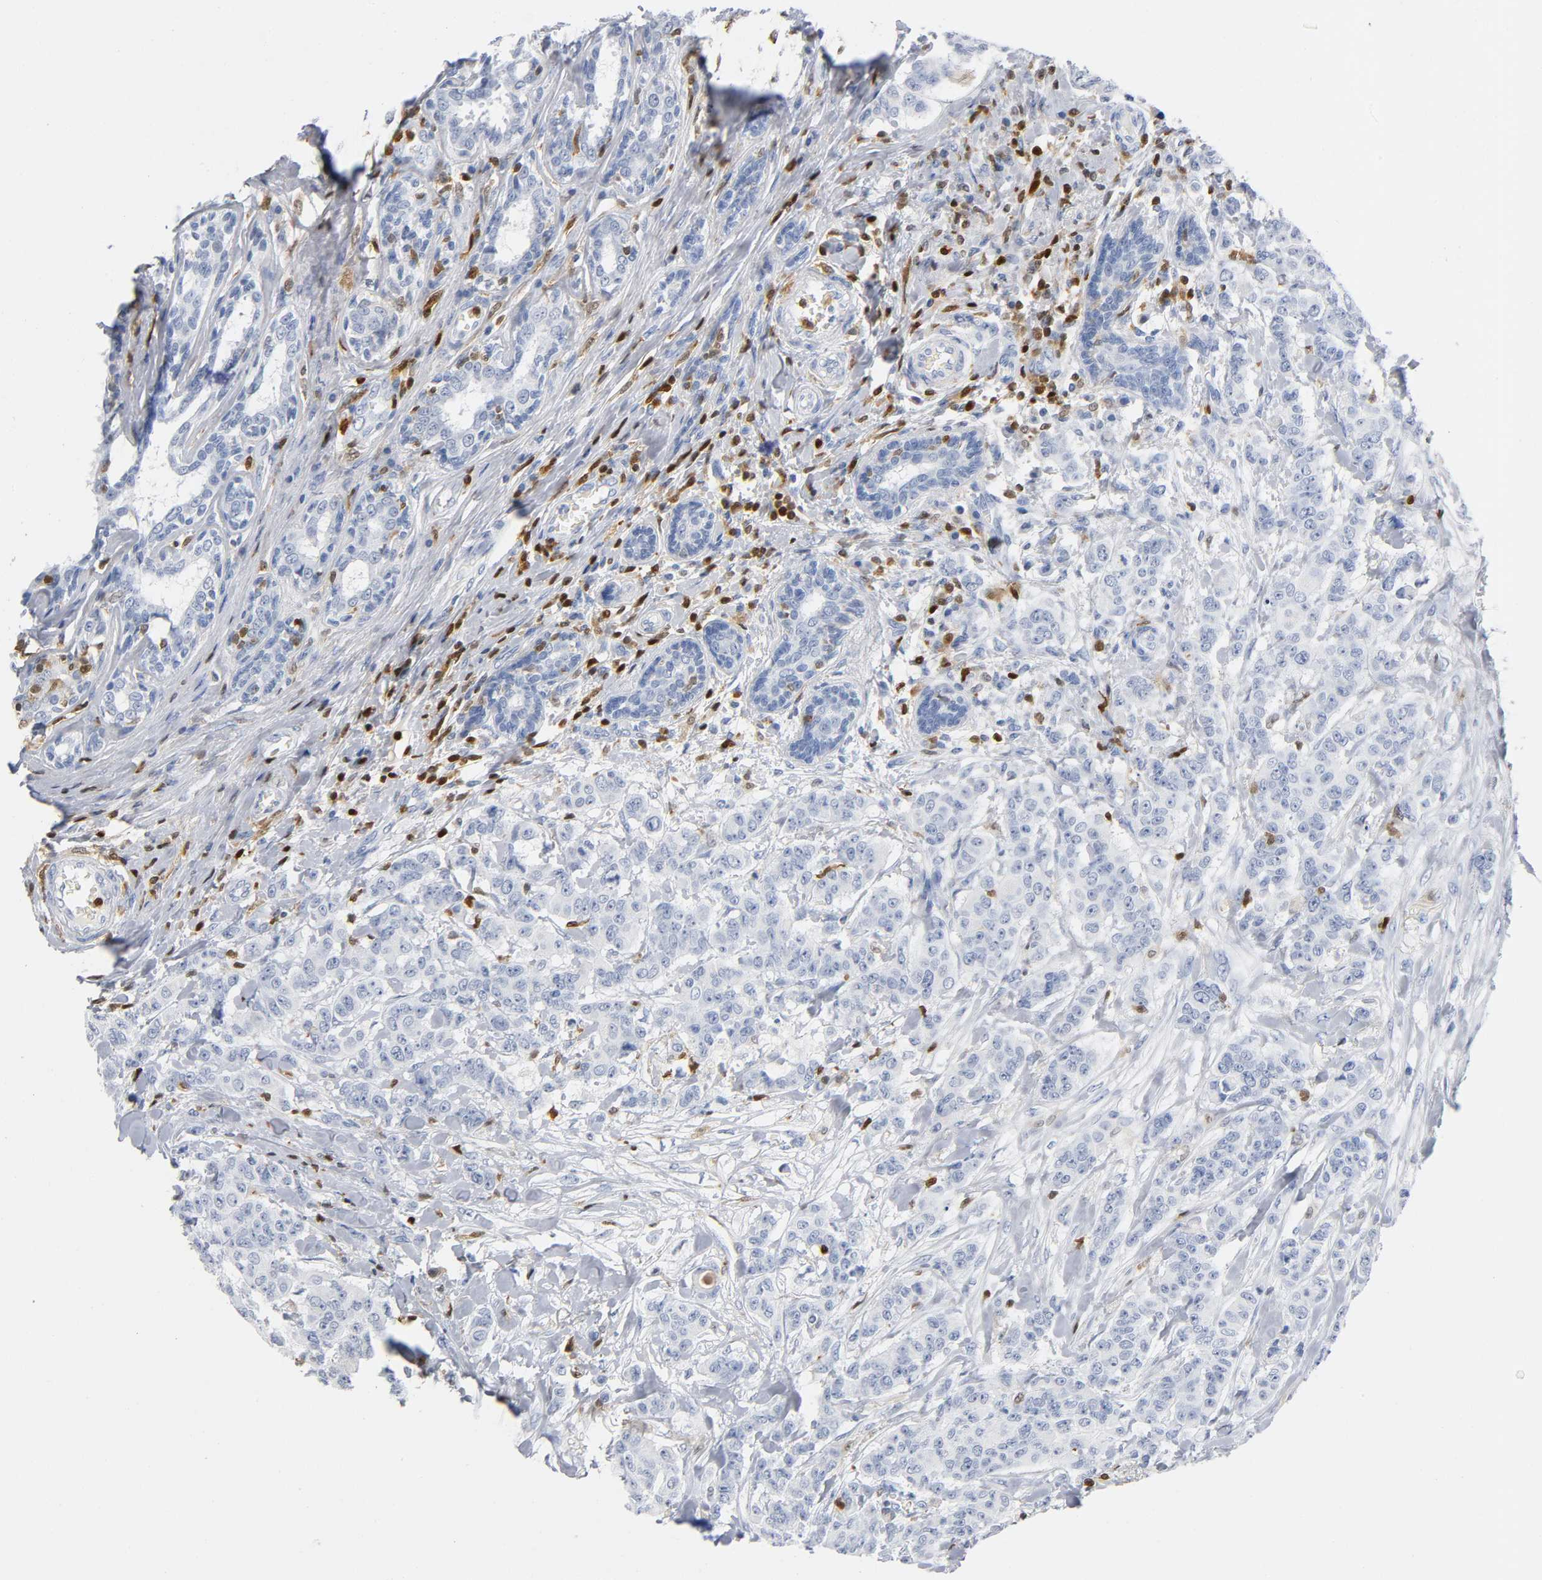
{"staining": {"intensity": "negative", "quantity": "none", "location": "none"}, "tissue": "breast cancer", "cell_type": "Tumor cells", "image_type": "cancer", "snomed": [{"axis": "morphology", "description": "Duct carcinoma"}, {"axis": "topography", "description": "Breast"}], "caption": "High power microscopy micrograph of an immunohistochemistry micrograph of infiltrating ductal carcinoma (breast), revealing no significant expression in tumor cells.", "gene": "DOK2", "patient": {"sex": "female", "age": 40}}